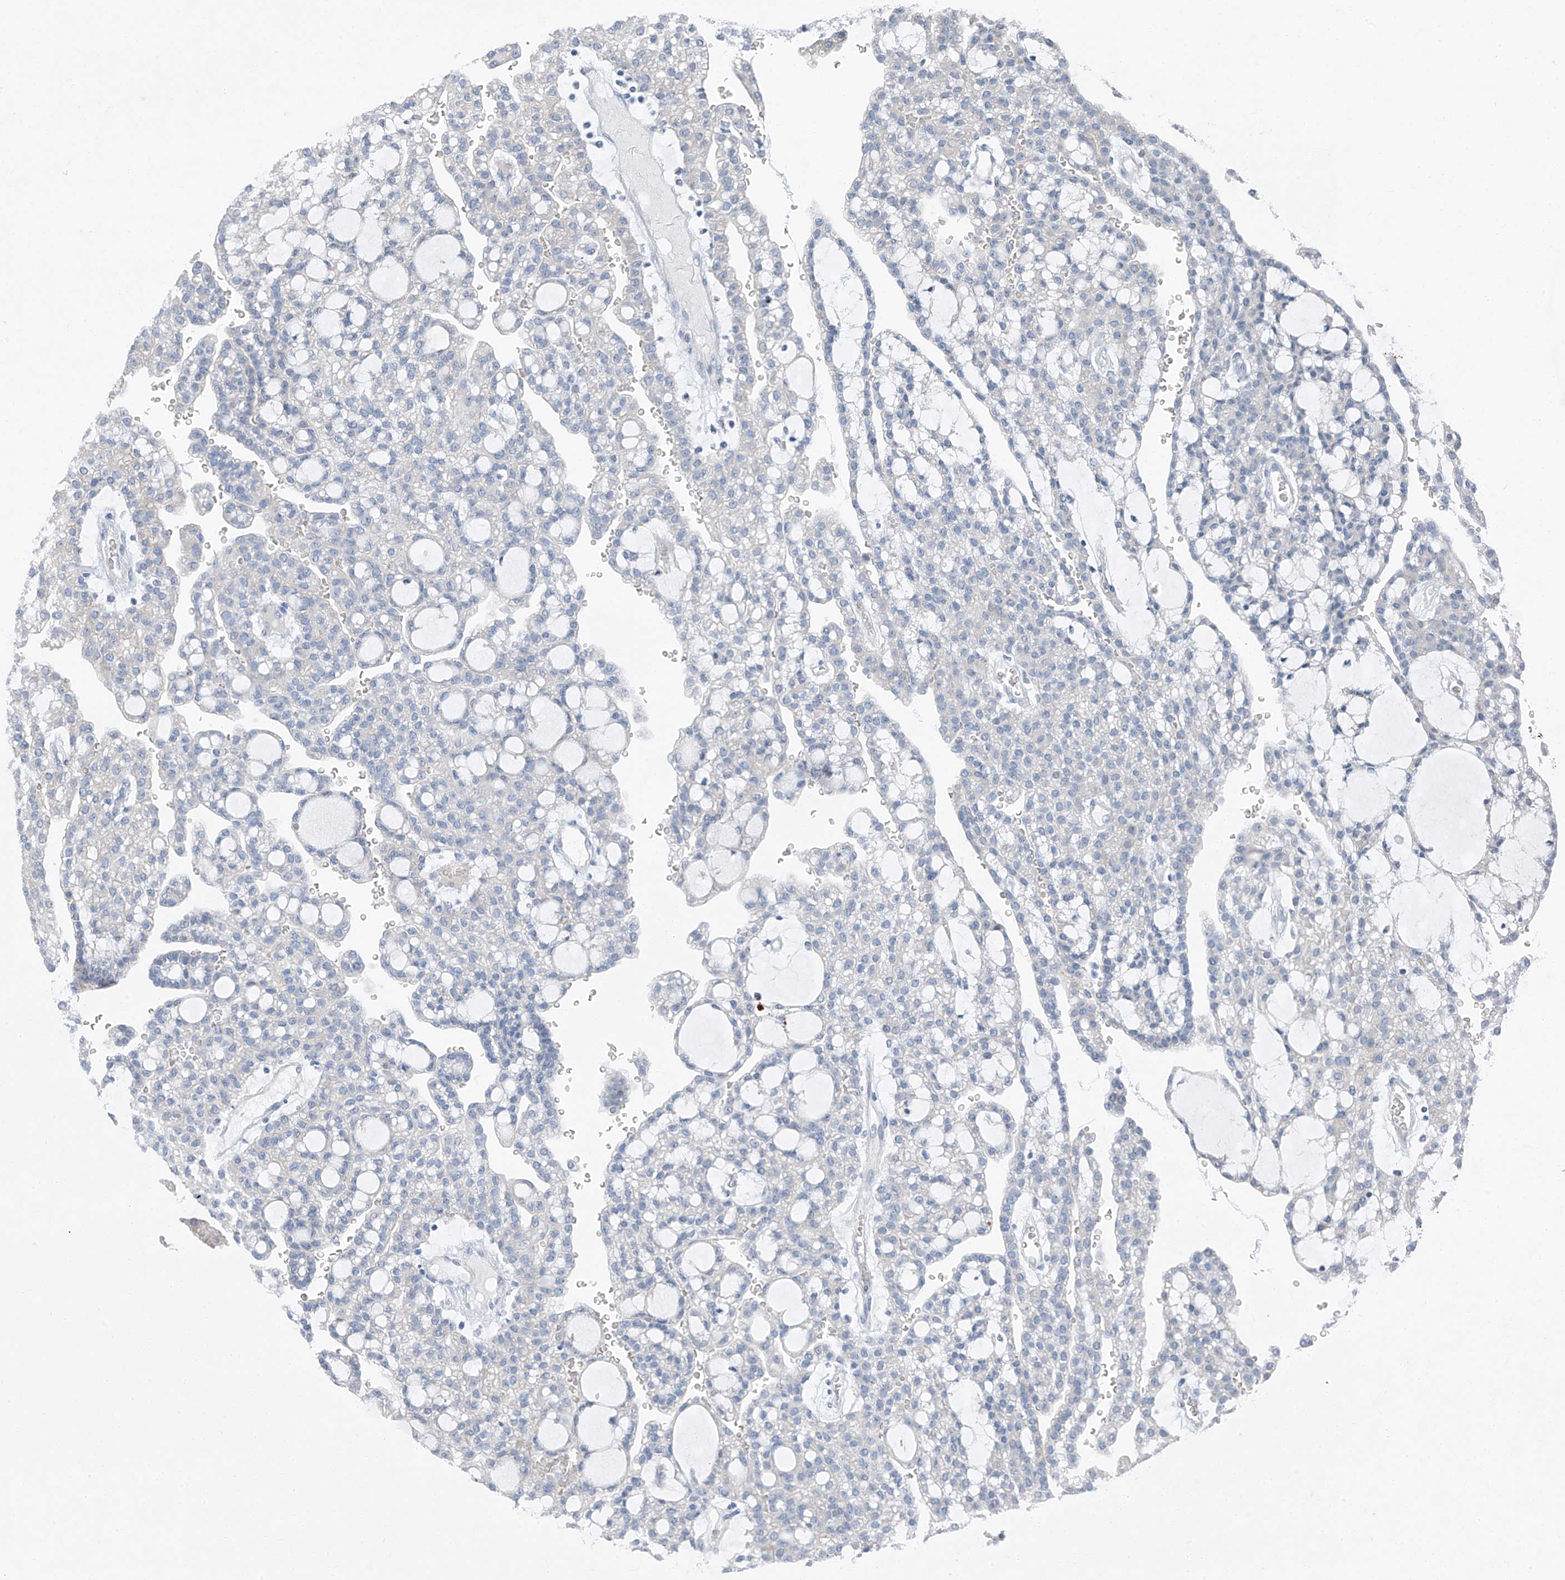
{"staining": {"intensity": "negative", "quantity": "none", "location": "none"}, "tissue": "renal cancer", "cell_type": "Tumor cells", "image_type": "cancer", "snomed": [{"axis": "morphology", "description": "Adenocarcinoma, NOS"}, {"axis": "topography", "description": "Kidney"}], "caption": "Tumor cells are negative for brown protein staining in renal cancer (adenocarcinoma).", "gene": "CHMP2B", "patient": {"sex": "male", "age": 63}}